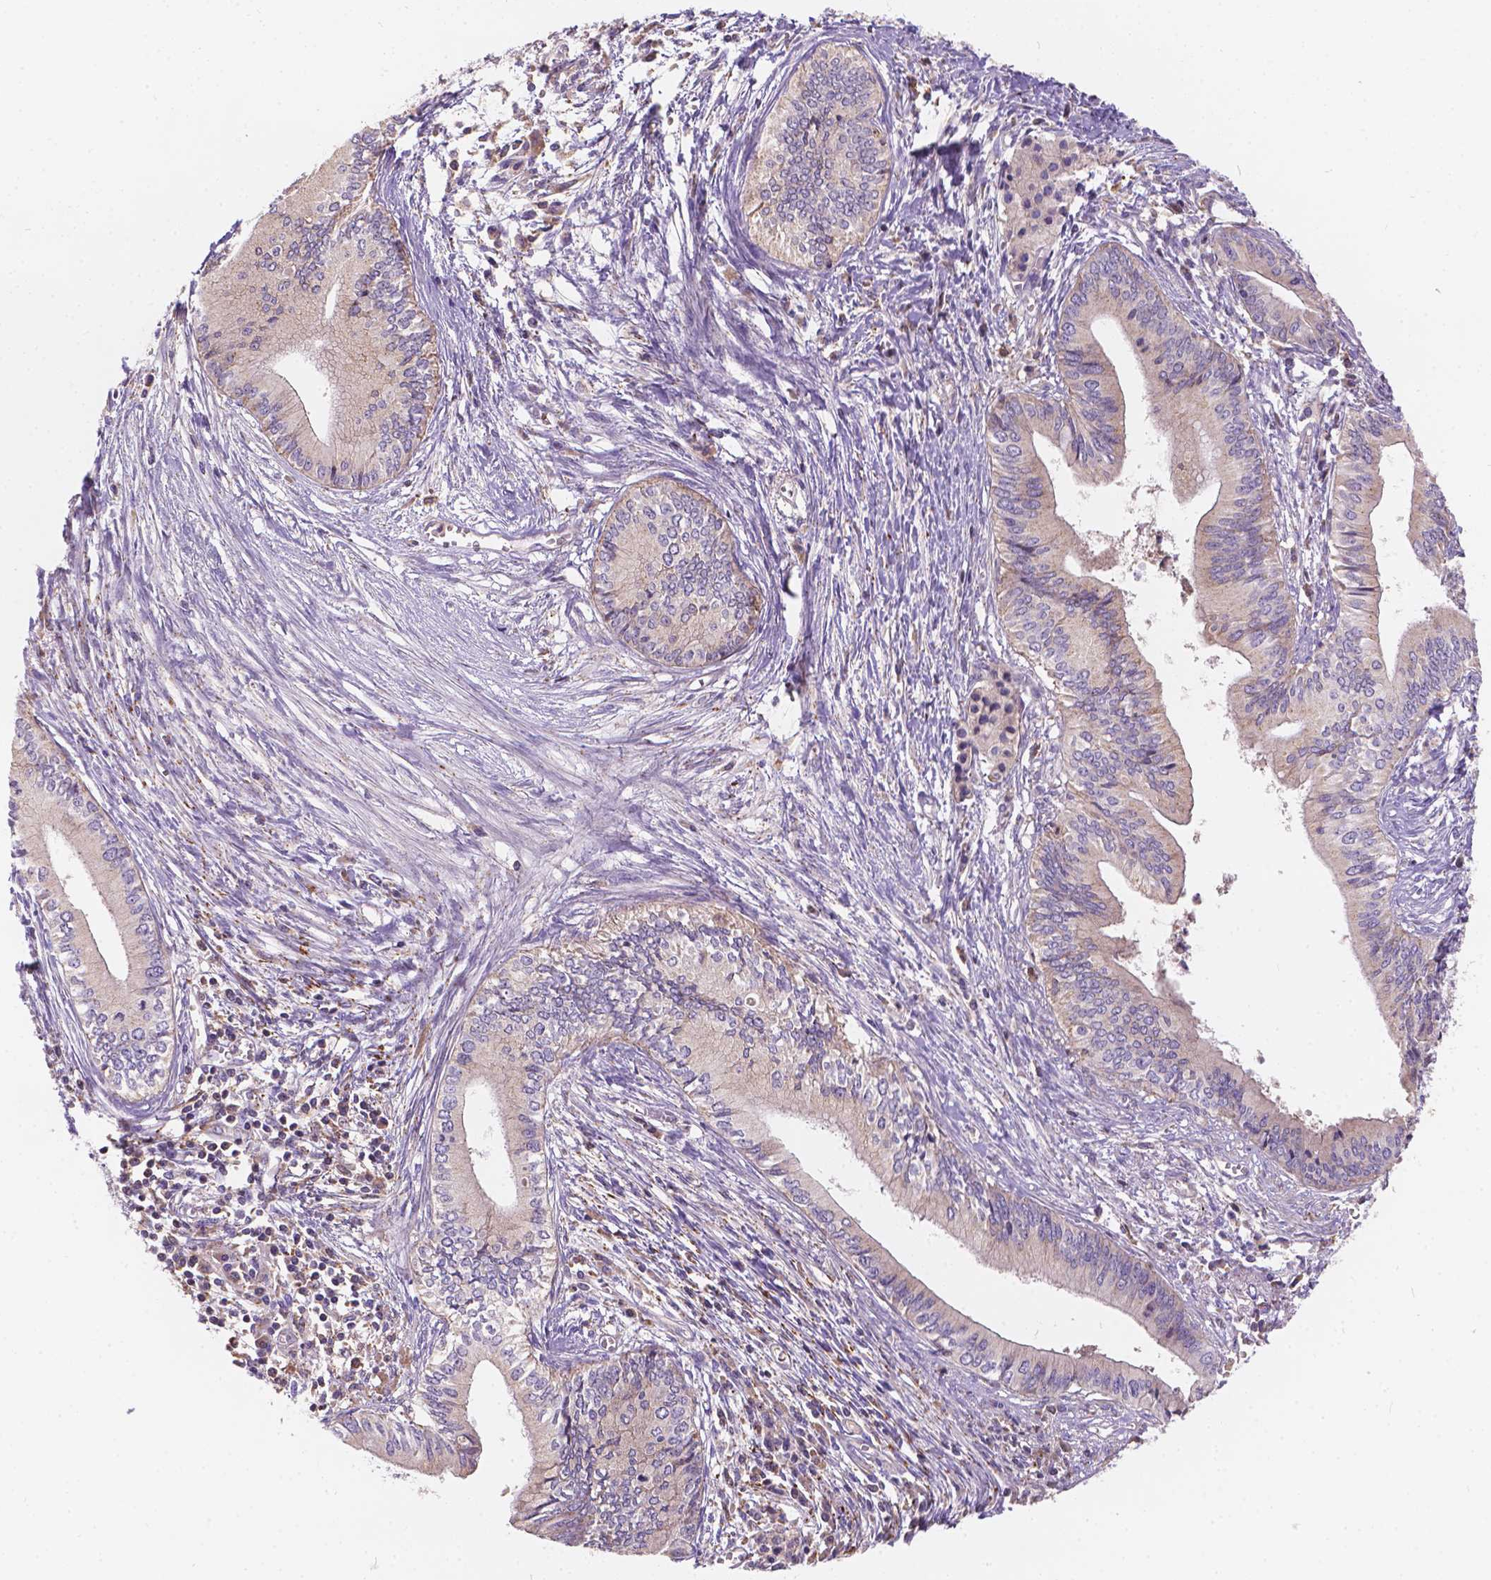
{"staining": {"intensity": "weak", "quantity": "25%-75%", "location": "cytoplasmic/membranous"}, "tissue": "pancreatic cancer", "cell_type": "Tumor cells", "image_type": "cancer", "snomed": [{"axis": "morphology", "description": "Adenocarcinoma, NOS"}, {"axis": "topography", "description": "Pancreas"}], "caption": "Pancreatic cancer stained with a brown dye shows weak cytoplasmic/membranous positive positivity in about 25%-75% of tumor cells.", "gene": "CDK10", "patient": {"sex": "female", "age": 61}}